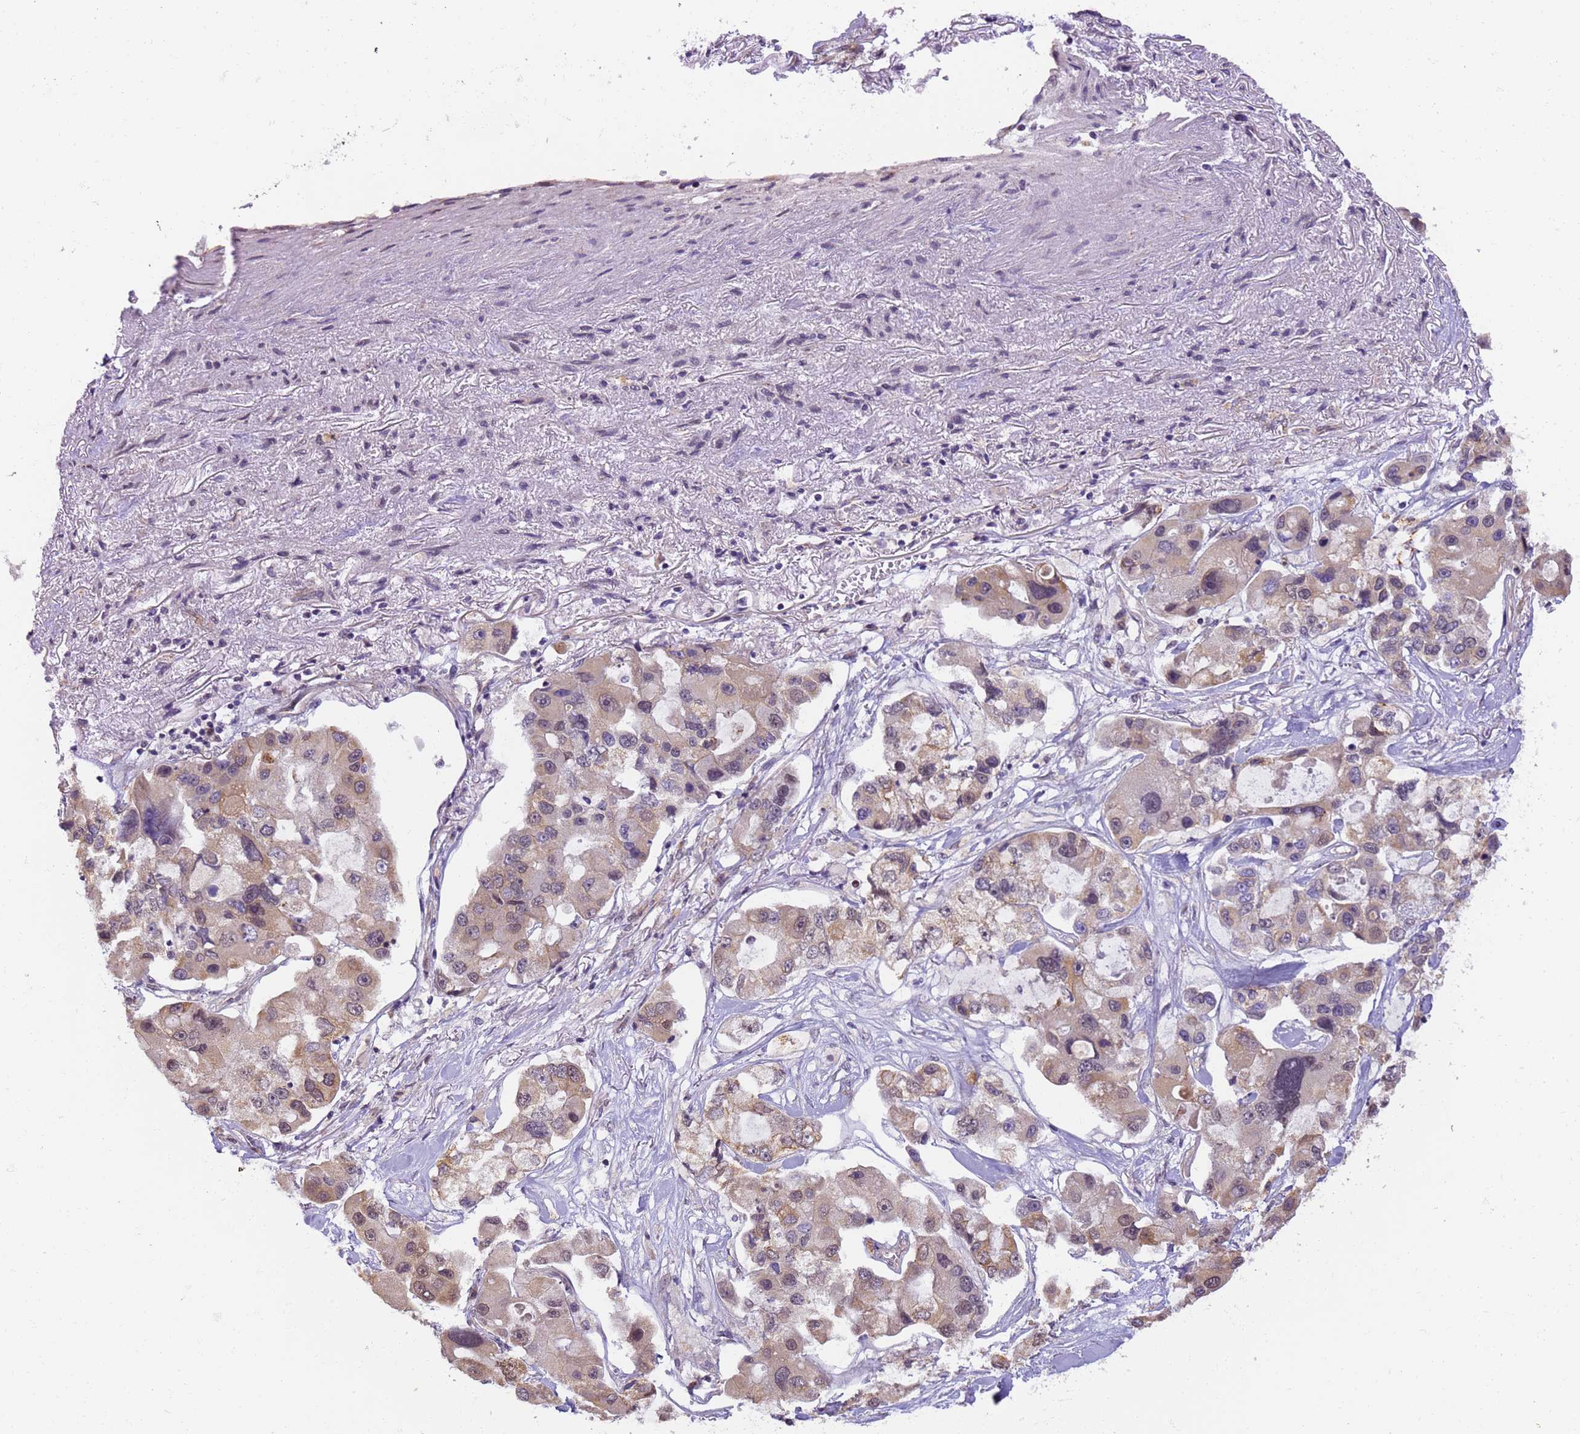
{"staining": {"intensity": "weak", "quantity": "25%-75%", "location": "nuclear"}, "tissue": "lung cancer", "cell_type": "Tumor cells", "image_type": "cancer", "snomed": [{"axis": "morphology", "description": "Adenocarcinoma, NOS"}, {"axis": "topography", "description": "Lung"}], "caption": "An immunohistochemistry (IHC) photomicrograph of tumor tissue is shown. Protein staining in brown labels weak nuclear positivity in lung adenocarcinoma within tumor cells.", "gene": "RAPGEF3", "patient": {"sex": "female", "age": 54}}